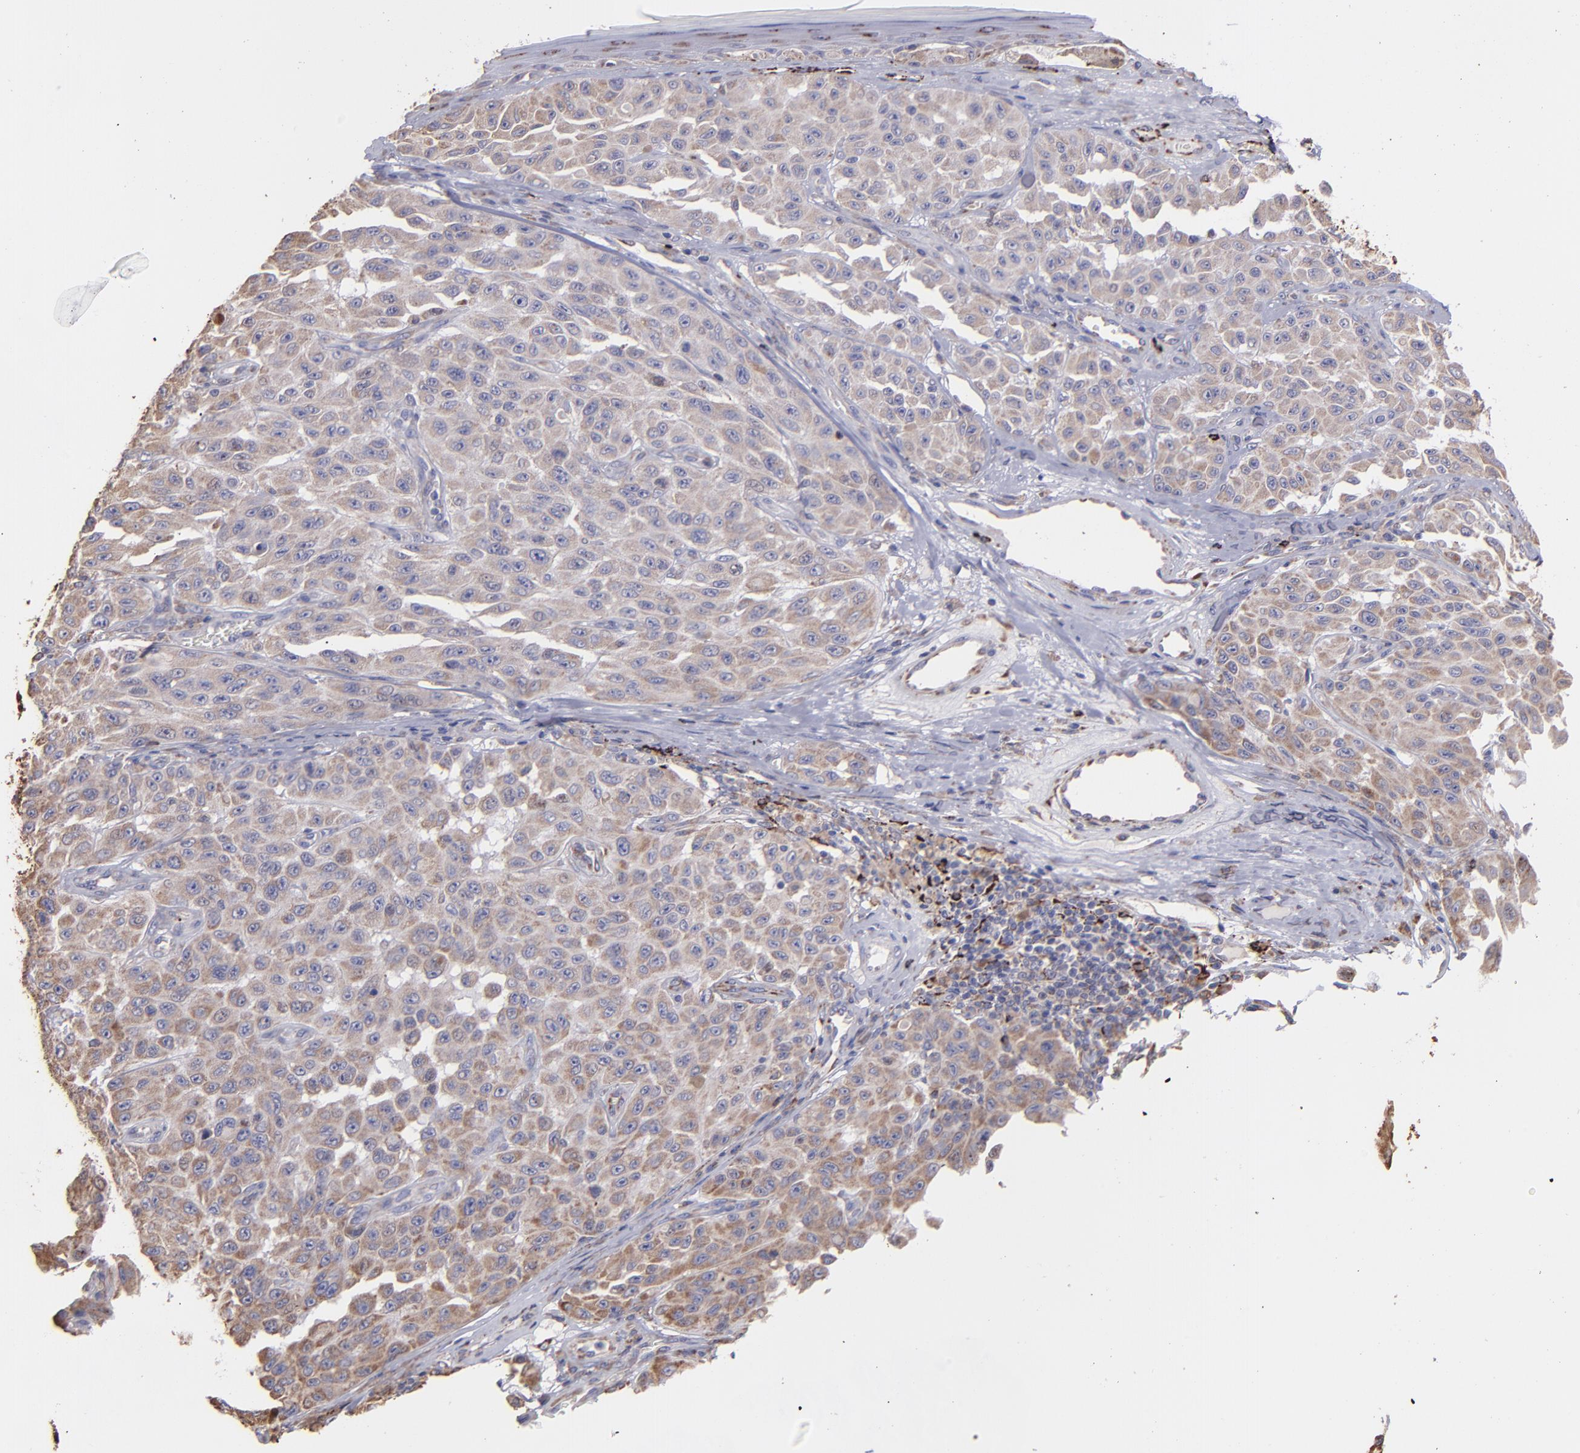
{"staining": {"intensity": "weak", "quantity": ">75%", "location": "cytoplasmic/membranous"}, "tissue": "melanoma", "cell_type": "Tumor cells", "image_type": "cancer", "snomed": [{"axis": "morphology", "description": "Malignant melanoma, NOS"}, {"axis": "topography", "description": "Skin"}], "caption": "Immunohistochemical staining of melanoma exhibits weak cytoplasmic/membranous protein positivity in about >75% of tumor cells. Immunohistochemistry (ihc) stains the protein of interest in brown and the nuclei are stained blue.", "gene": "MAOB", "patient": {"sex": "male", "age": 30}}